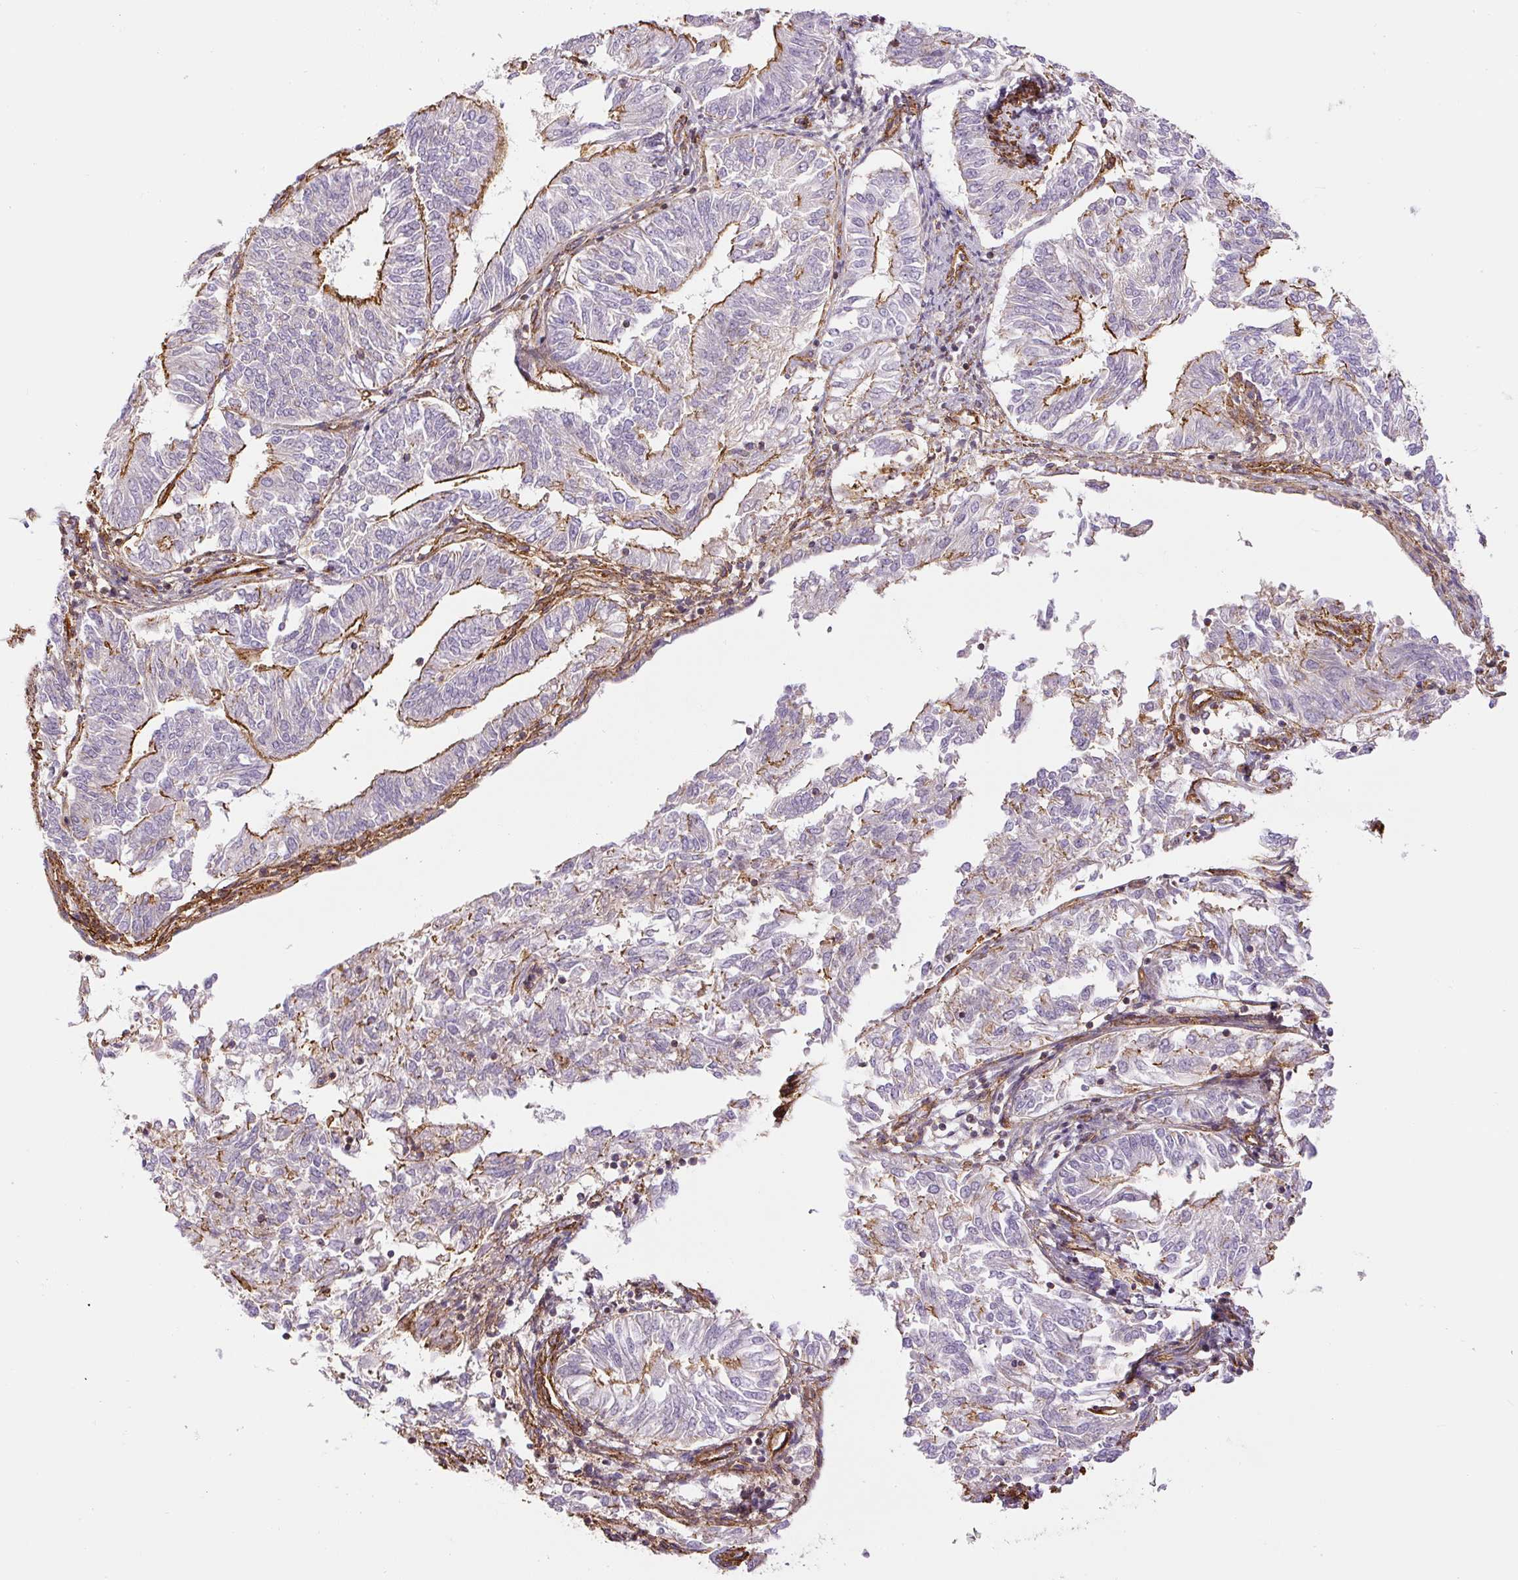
{"staining": {"intensity": "moderate", "quantity": "<25%", "location": "cytoplasmic/membranous"}, "tissue": "endometrial cancer", "cell_type": "Tumor cells", "image_type": "cancer", "snomed": [{"axis": "morphology", "description": "Adenocarcinoma, NOS"}, {"axis": "topography", "description": "Endometrium"}], "caption": "Endometrial cancer (adenocarcinoma) stained with DAB (3,3'-diaminobenzidine) IHC reveals low levels of moderate cytoplasmic/membranous expression in approximately <25% of tumor cells.", "gene": "MYL12A", "patient": {"sex": "female", "age": 58}}